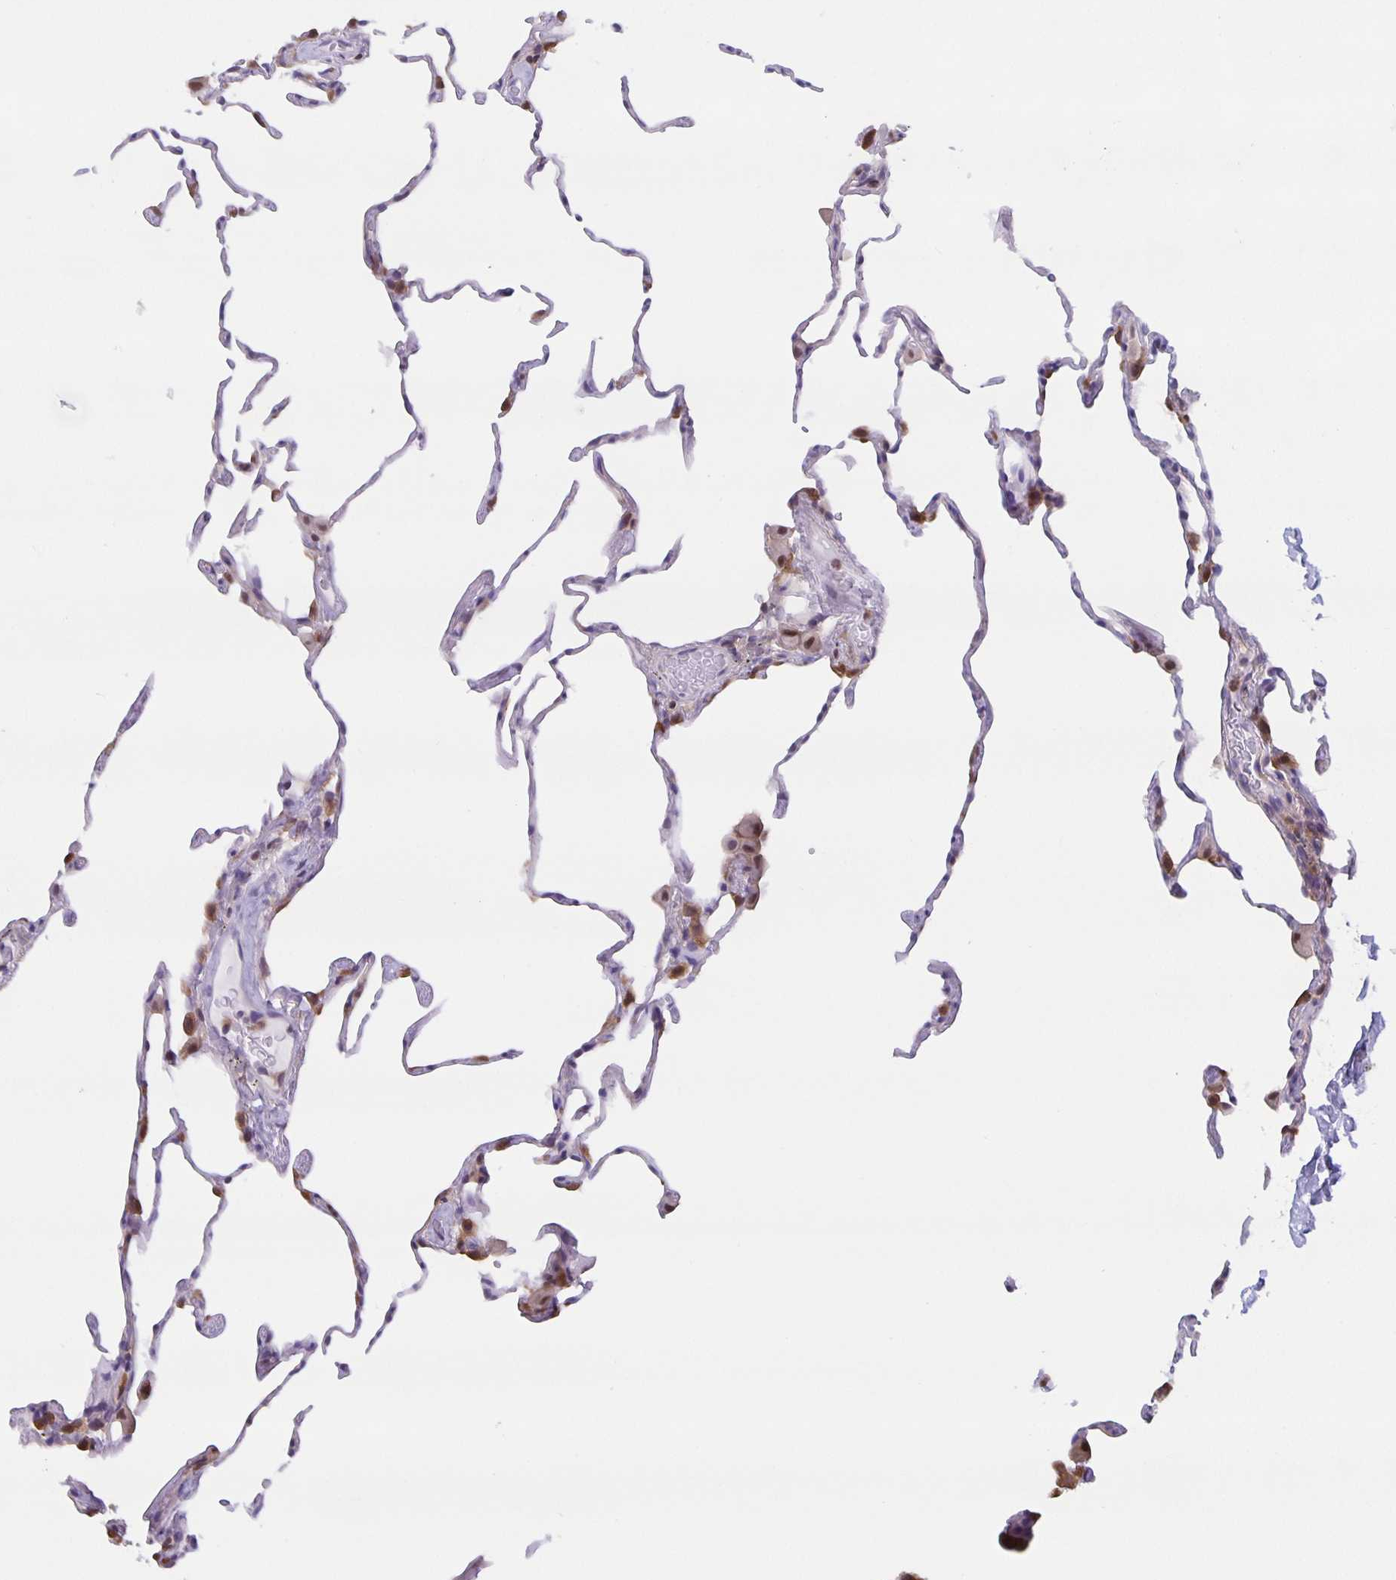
{"staining": {"intensity": "moderate", "quantity": "<25%", "location": "cytoplasmic/membranous"}, "tissue": "lung", "cell_type": "Alveolar cells", "image_type": "normal", "snomed": [{"axis": "morphology", "description": "Normal tissue, NOS"}, {"axis": "topography", "description": "Lung"}], "caption": "Alveolar cells exhibit moderate cytoplasmic/membranous positivity in about <25% of cells in benign lung. Using DAB (3,3'-diaminobenzidine) (brown) and hematoxylin (blue) stains, captured at high magnification using brightfield microscopy.", "gene": "MARCHF6", "patient": {"sex": "female", "age": 57}}